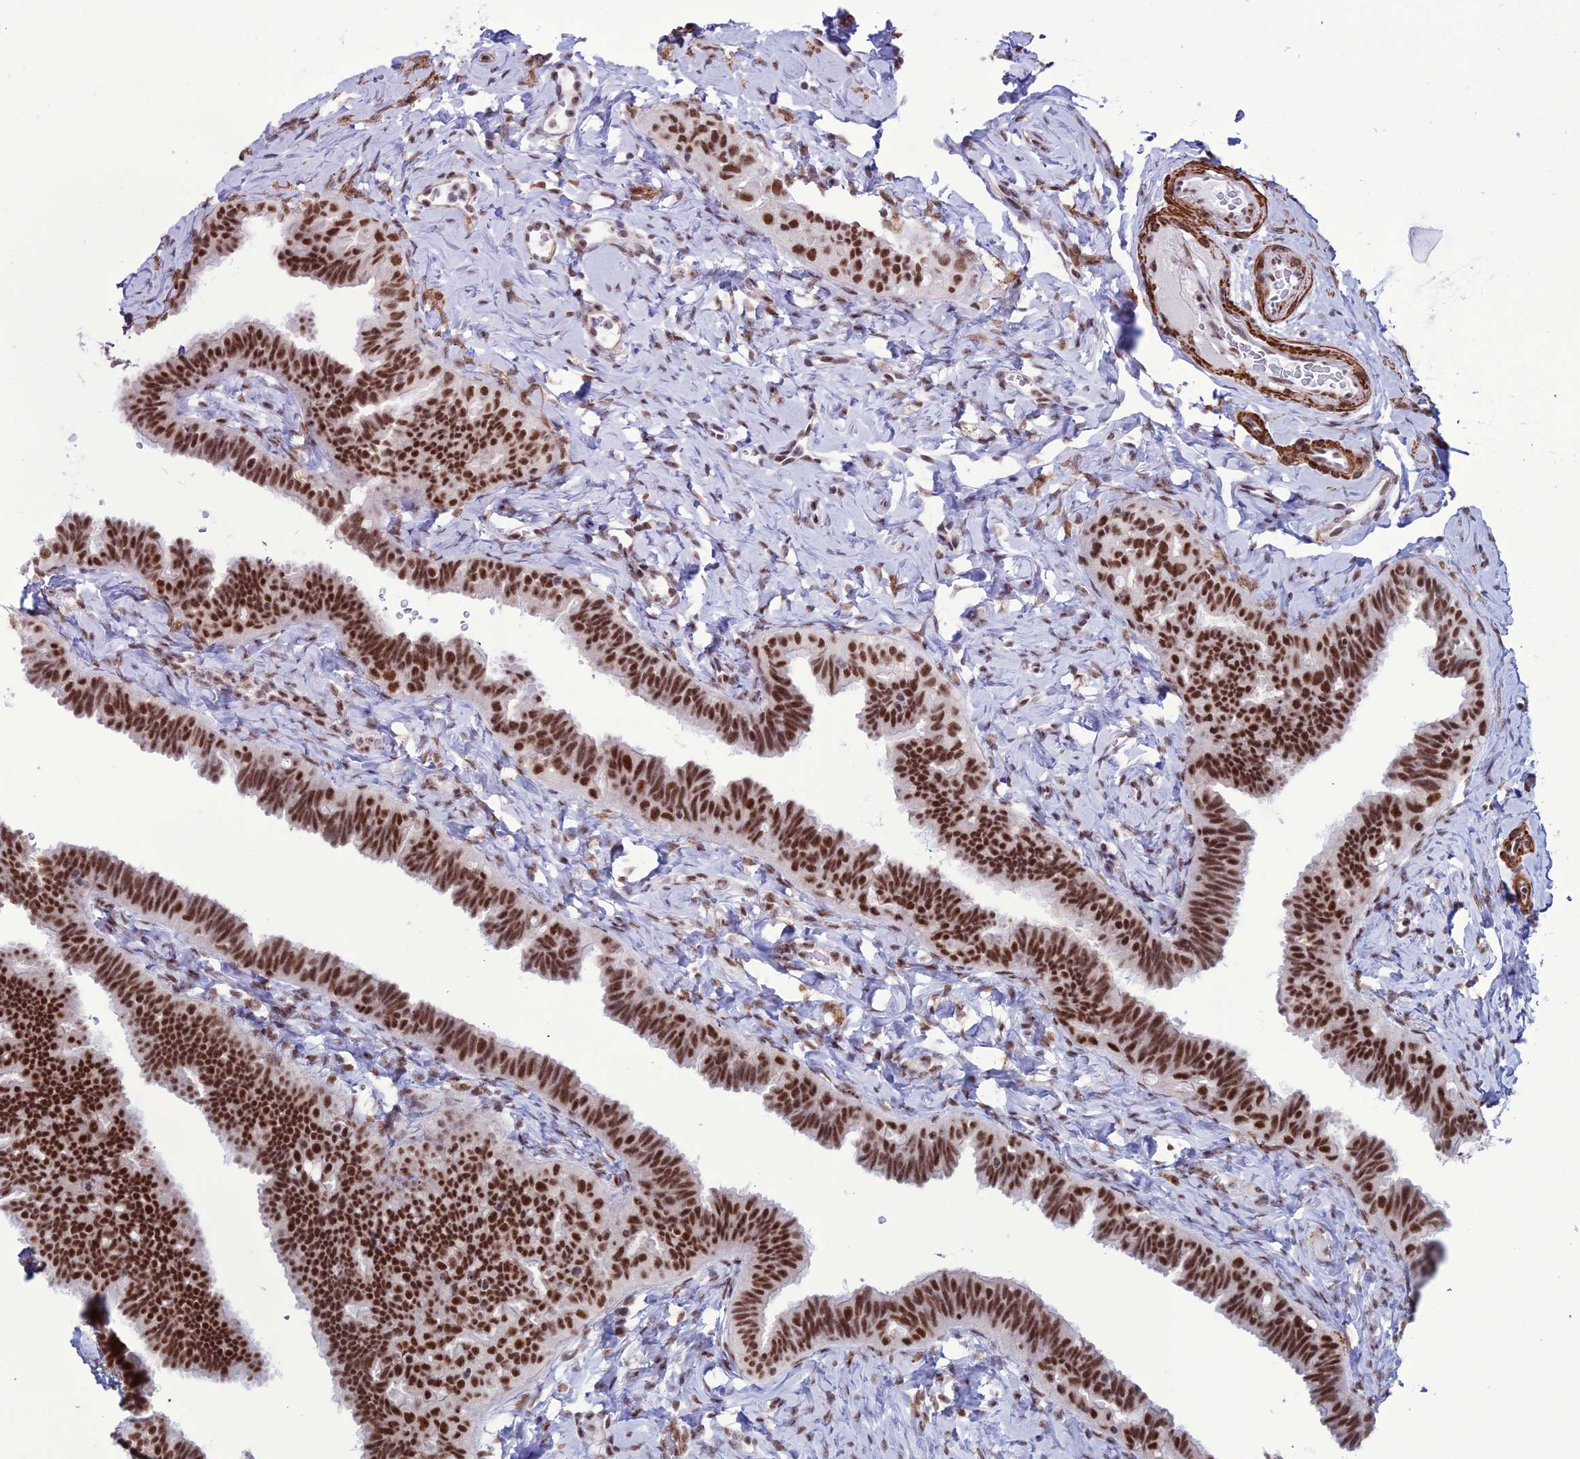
{"staining": {"intensity": "strong", "quantity": ">75%", "location": "nuclear"}, "tissue": "fallopian tube", "cell_type": "Glandular cells", "image_type": "normal", "snomed": [{"axis": "morphology", "description": "Normal tissue, NOS"}, {"axis": "topography", "description": "Fallopian tube"}], "caption": "Protein staining by immunohistochemistry demonstrates strong nuclear positivity in approximately >75% of glandular cells in normal fallopian tube. (Brightfield microscopy of DAB IHC at high magnification).", "gene": "U2AF1", "patient": {"sex": "female", "age": 65}}